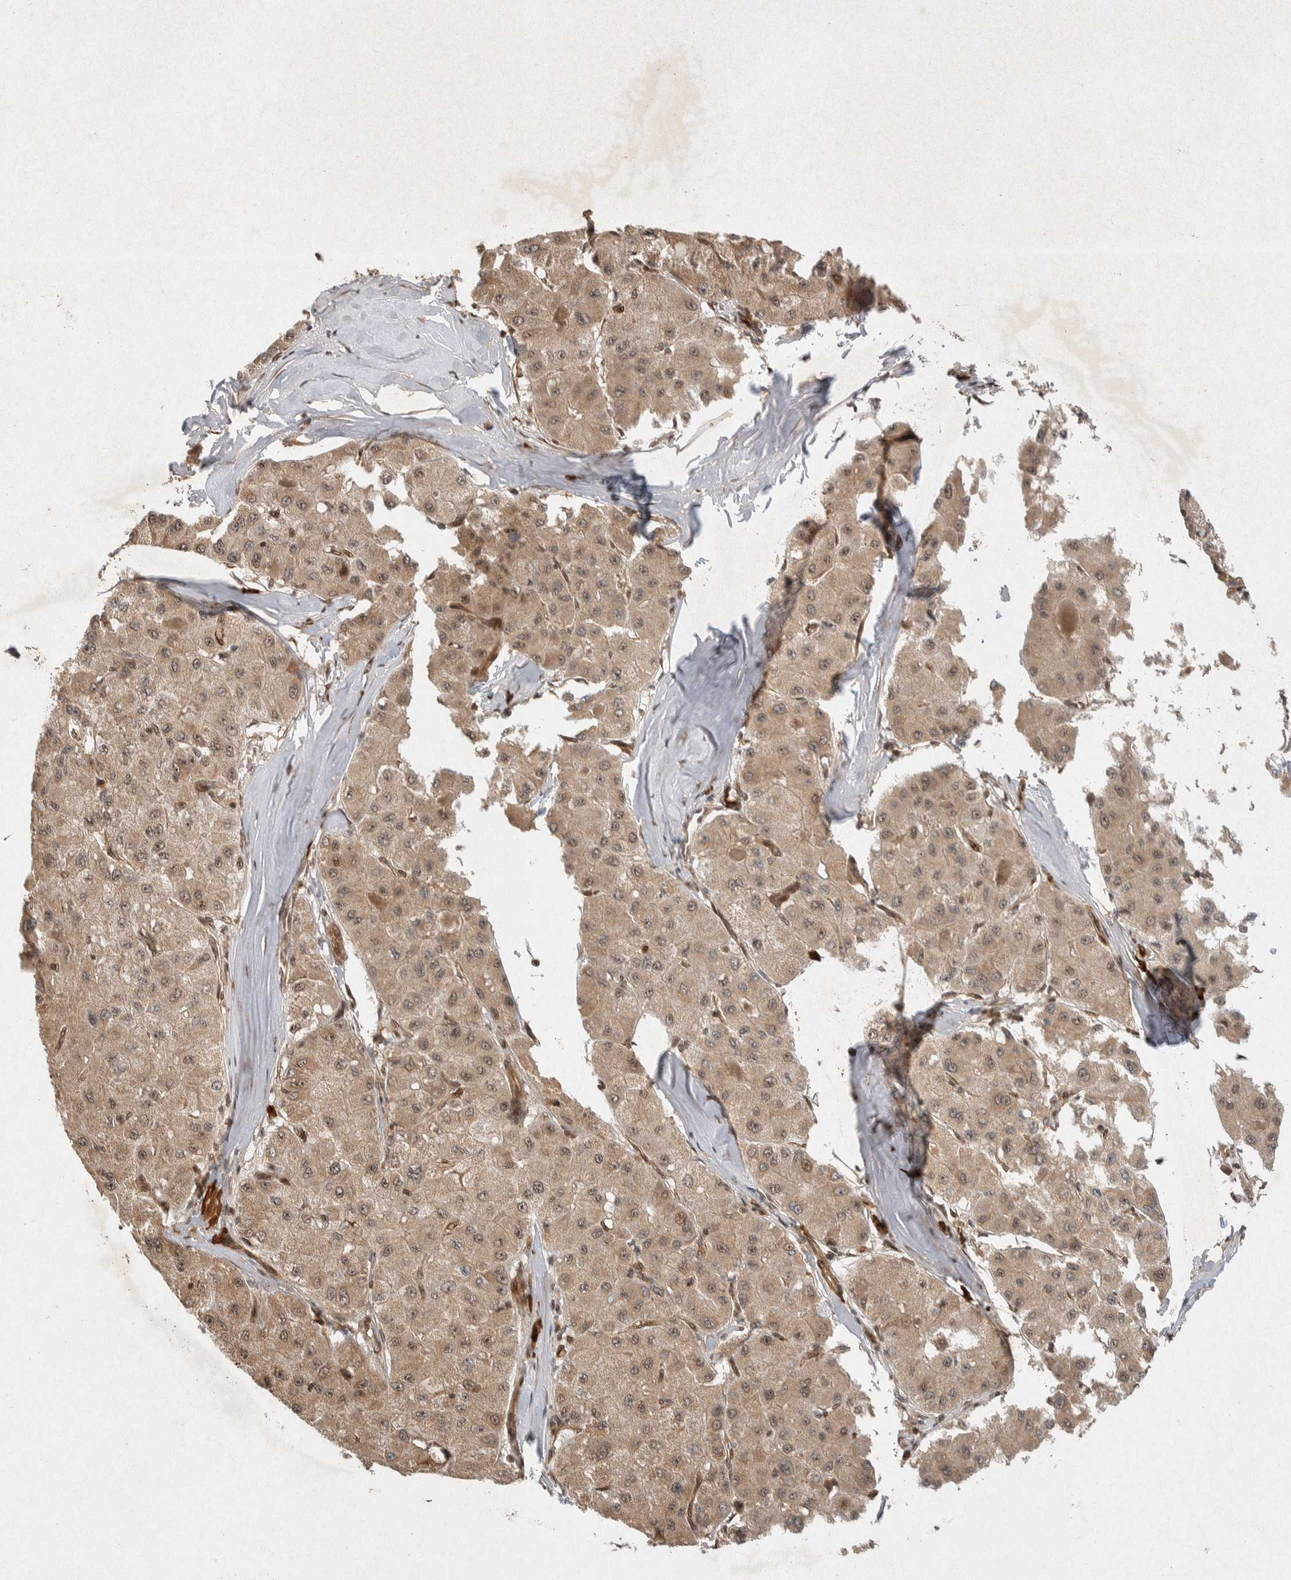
{"staining": {"intensity": "moderate", "quantity": ">75%", "location": "cytoplasmic/membranous,nuclear"}, "tissue": "liver cancer", "cell_type": "Tumor cells", "image_type": "cancer", "snomed": [{"axis": "morphology", "description": "Carcinoma, Hepatocellular, NOS"}, {"axis": "topography", "description": "Liver"}], "caption": "IHC photomicrograph of neoplastic tissue: liver cancer stained using immunohistochemistry exhibits medium levels of moderate protein expression localized specifically in the cytoplasmic/membranous and nuclear of tumor cells, appearing as a cytoplasmic/membranous and nuclear brown color.", "gene": "TOR1B", "patient": {"sex": "male", "age": 80}}